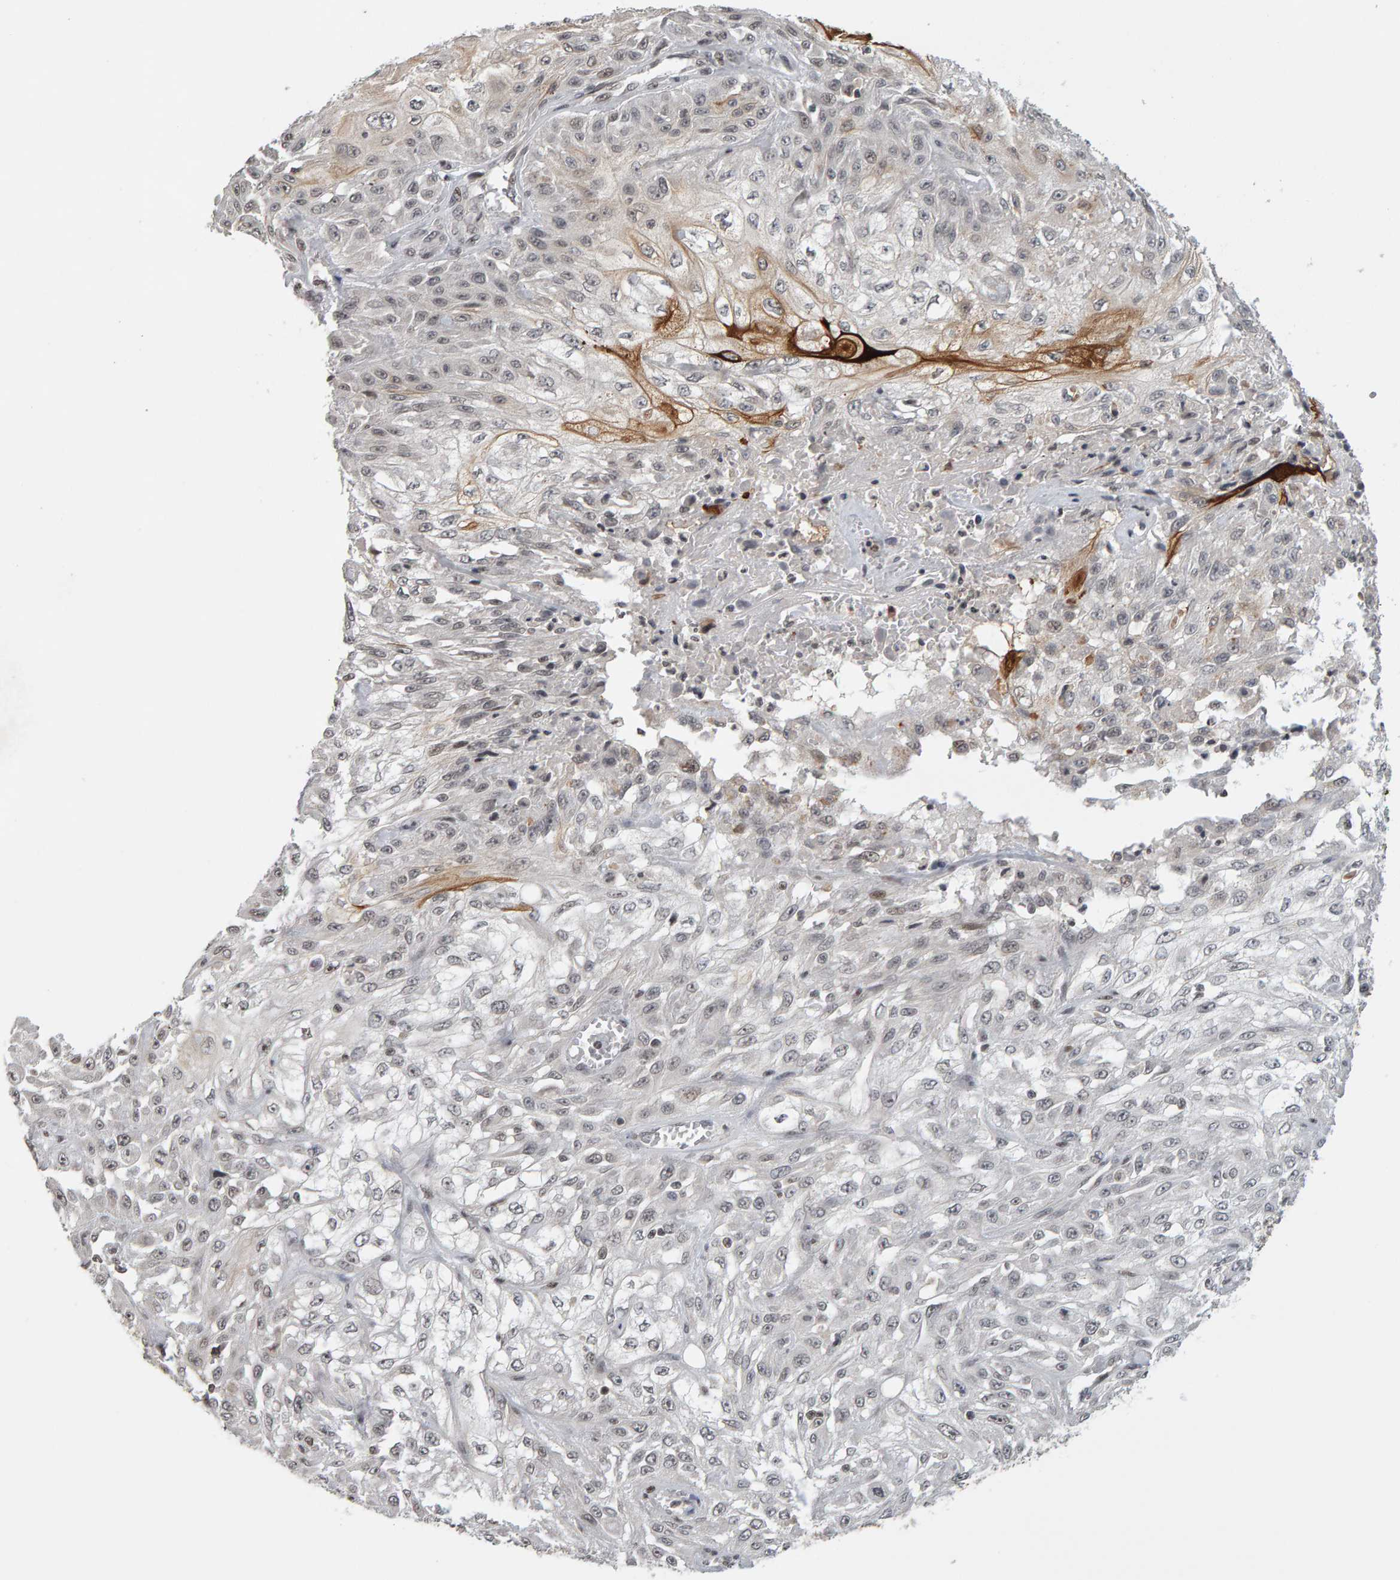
{"staining": {"intensity": "weak", "quantity": "<25%", "location": "nuclear"}, "tissue": "skin cancer", "cell_type": "Tumor cells", "image_type": "cancer", "snomed": [{"axis": "morphology", "description": "Squamous cell carcinoma, NOS"}, {"axis": "morphology", "description": "Squamous cell carcinoma, metastatic, NOS"}, {"axis": "topography", "description": "Skin"}, {"axis": "topography", "description": "Lymph node"}], "caption": "This is a micrograph of immunohistochemistry (IHC) staining of skin cancer, which shows no positivity in tumor cells. (Brightfield microscopy of DAB IHC at high magnification).", "gene": "TRAM1", "patient": {"sex": "male", "age": 75}}